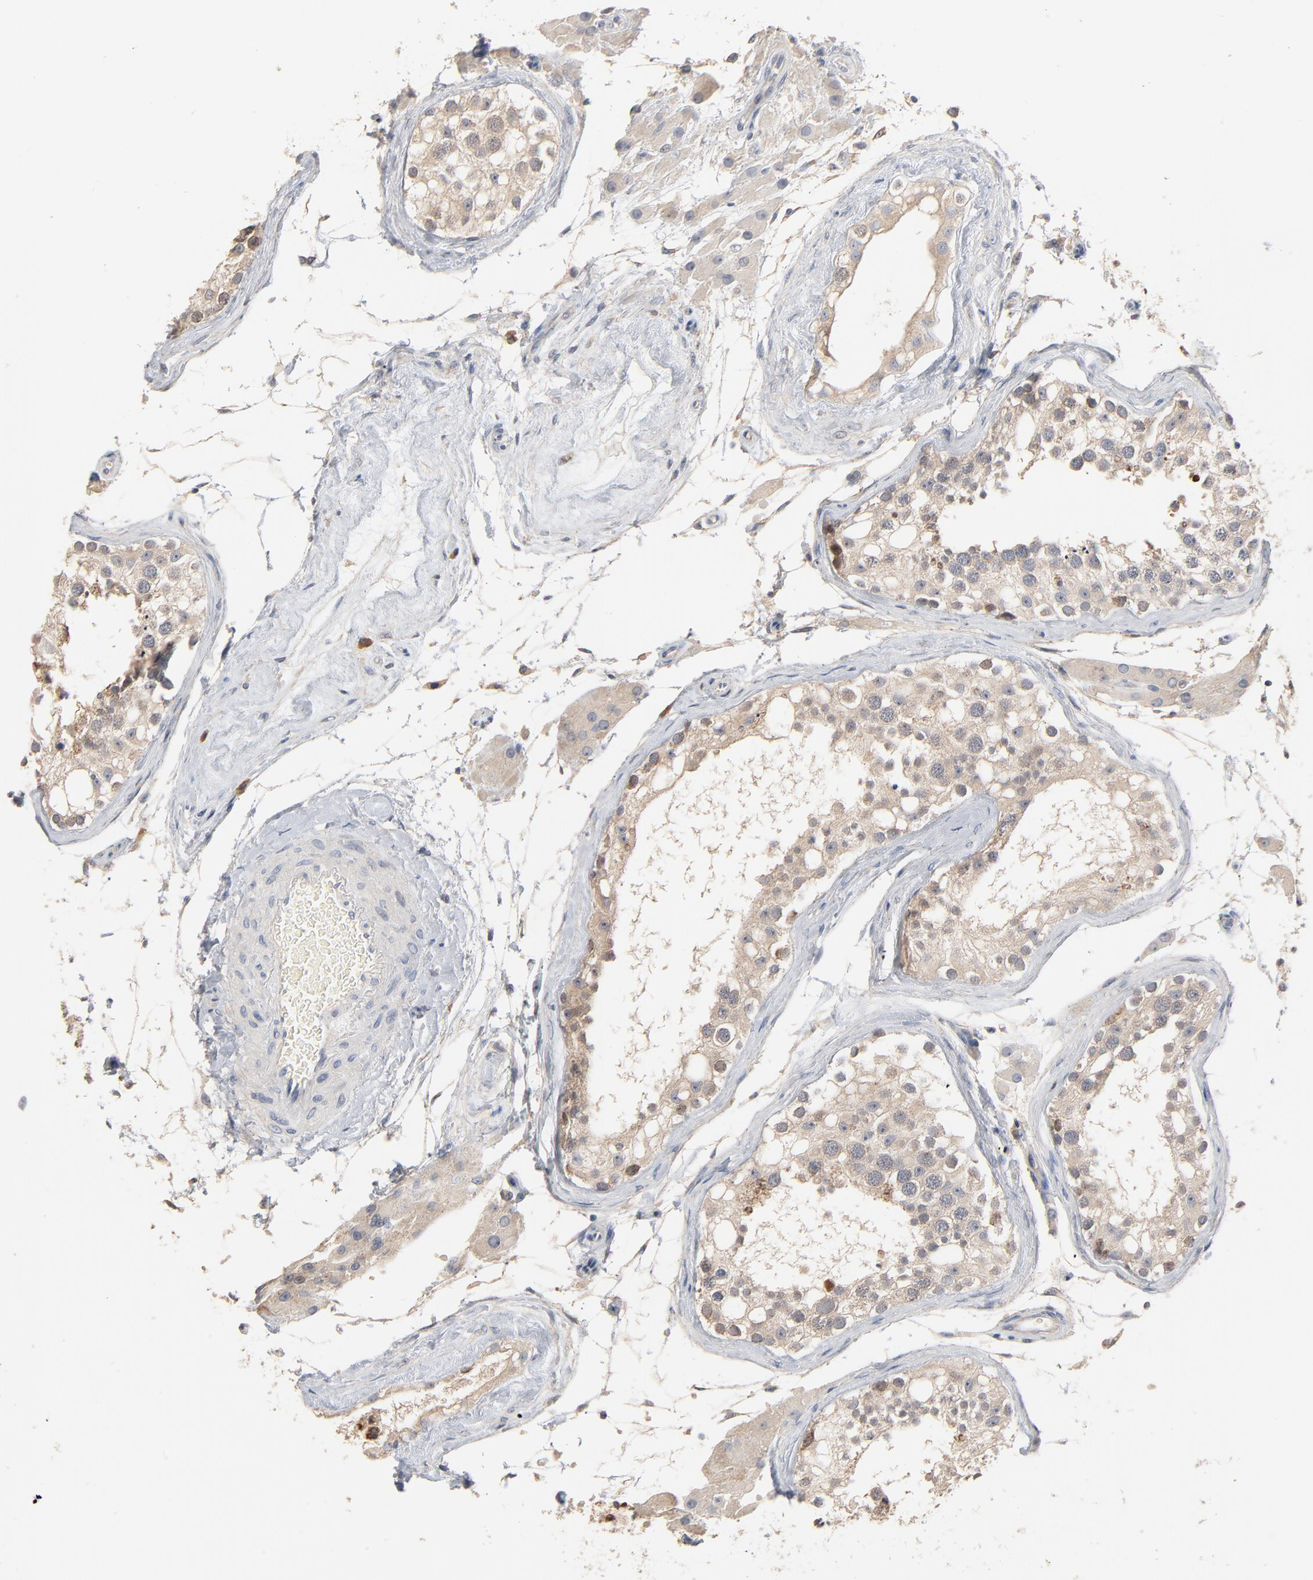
{"staining": {"intensity": "strong", "quantity": "<25%", "location": "cytoplasmic/membranous"}, "tissue": "testis", "cell_type": "Cells in seminiferous ducts", "image_type": "normal", "snomed": [{"axis": "morphology", "description": "Normal tissue, NOS"}, {"axis": "topography", "description": "Testis"}], "caption": "High-power microscopy captured an immunohistochemistry micrograph of unremarkable testis, revealing strong cytoplasmic/membranous positivity in about <25% of cells in seminiferous ducts. The staining was performed using DAB, with brown indicating positive protein expression. Nuclei are stained blue with hematoxylin.", "gene": "ZDHHC8", "patient": {"sex": "male", "age": 68}}